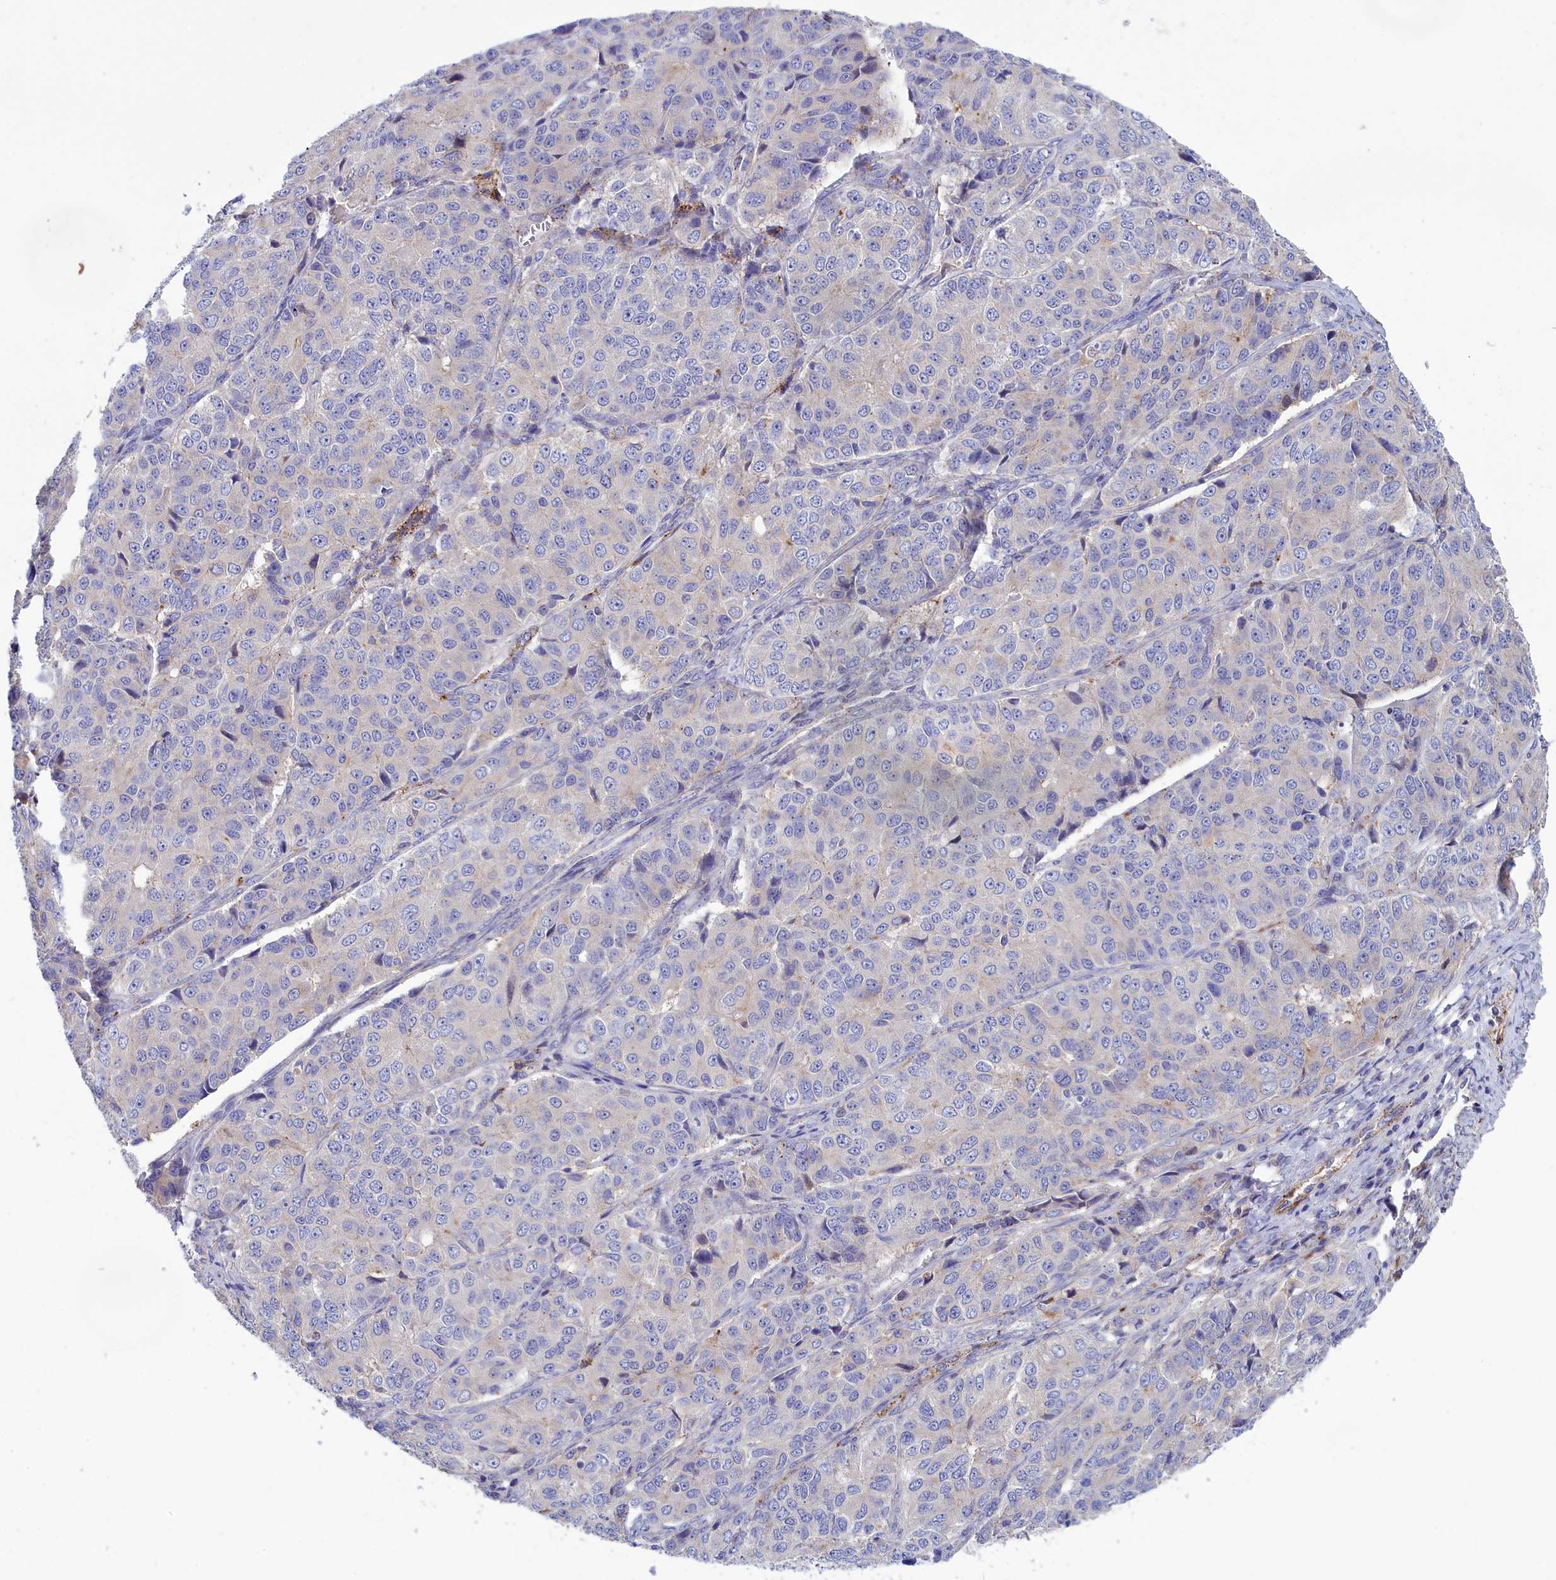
{"staining": {"intensity": "negative", "quantity": "none", "location": "none"}, "tissue": "ovarian cancer", "cell_type": "Tumor cells", "image_type": "cancer", "snomed": [{"axis": "morphology", "description": "Carcinoma, endometroid"}, {"axis": "topography", "description": "Ovary"}], "caption": "This is an immunohistochemistry histopathology image of human ovarian cancer (endometroid carcinoma). There is no positivity in tumor cells.", "gene": "WDR6", "patient": {"sex": "female", "age": 51}}